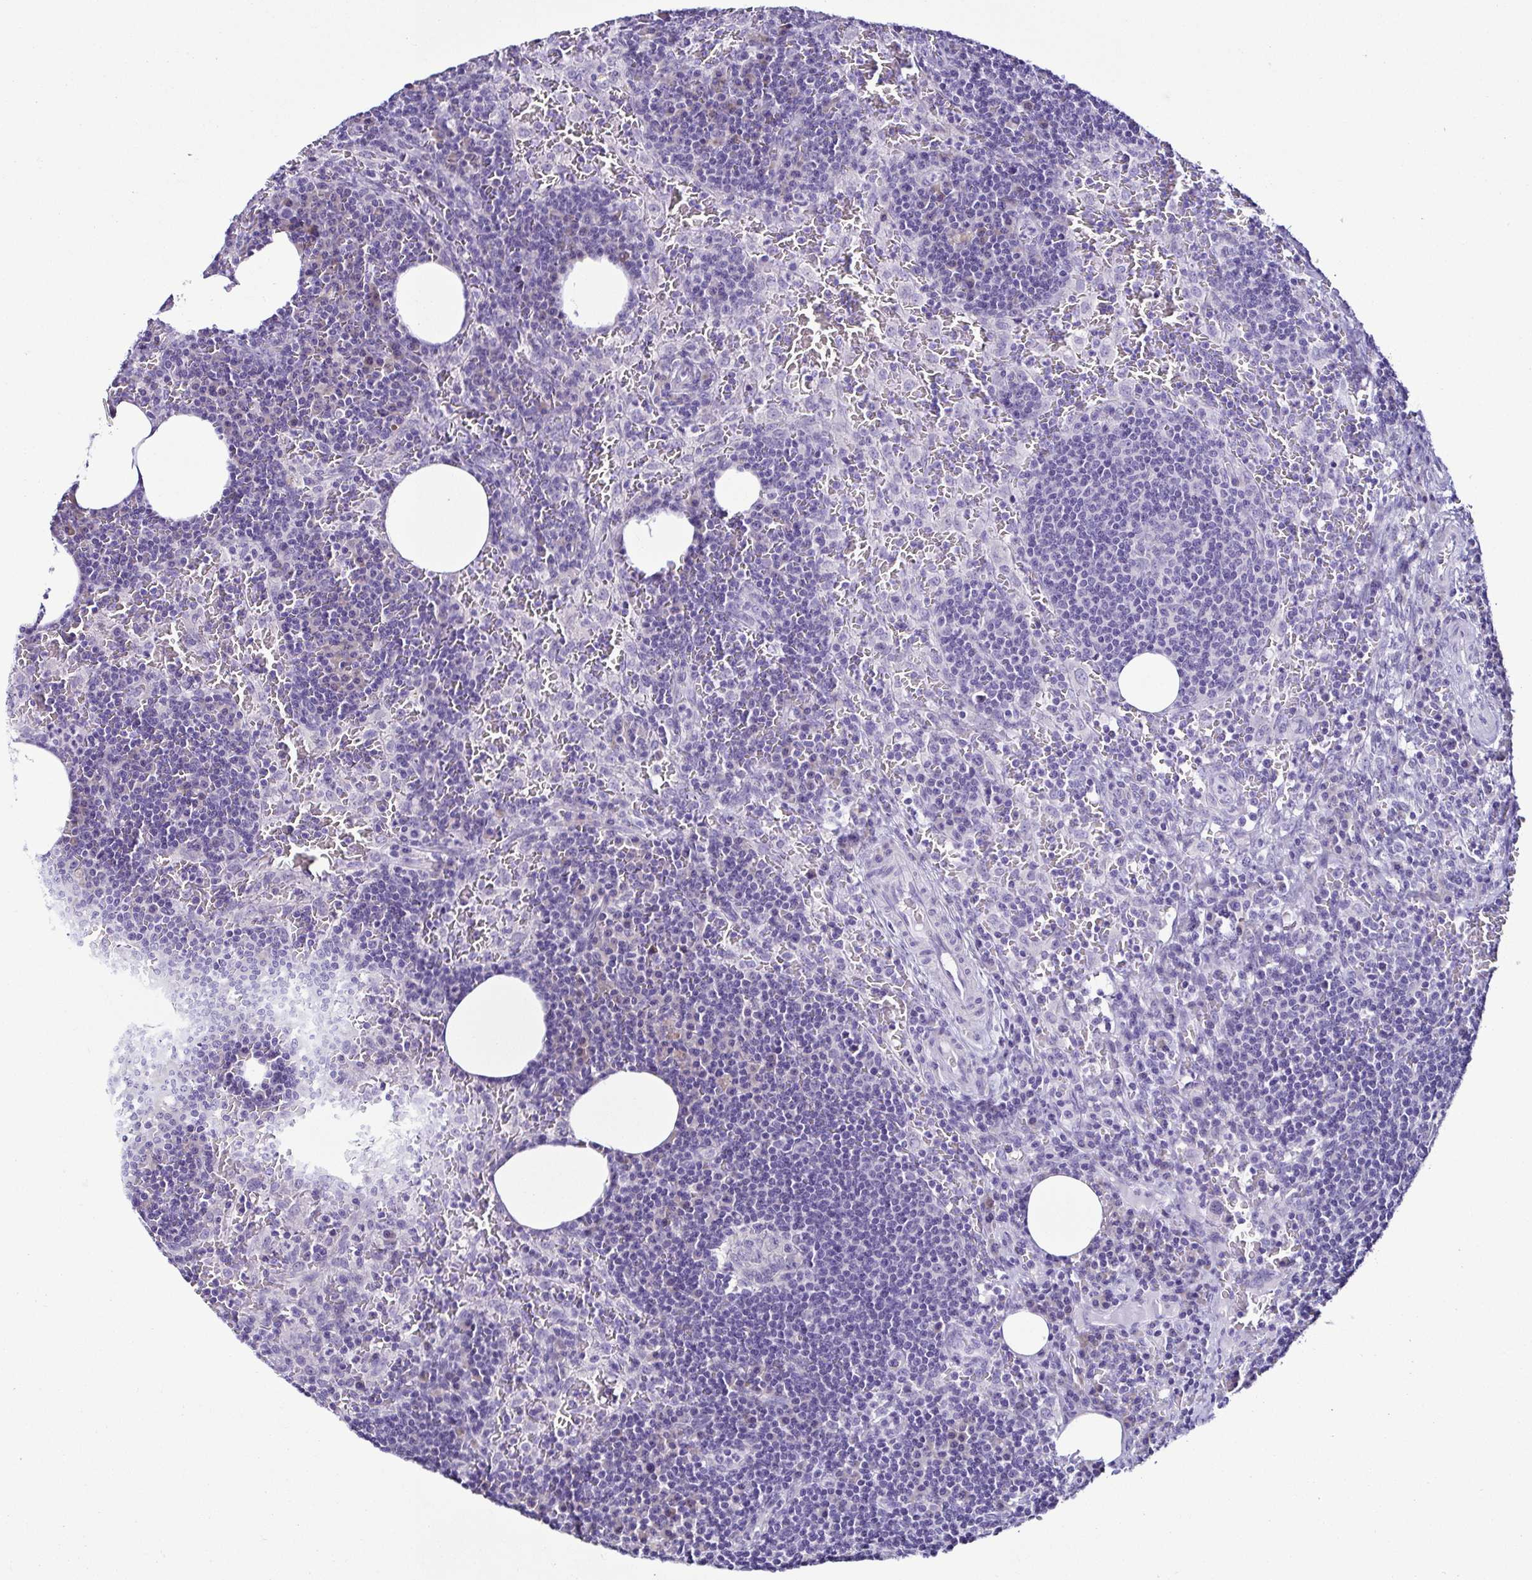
{"staining": {"intensity": "negative", "quantity": "none", "location": "none"}, "tissue": "lymph node", "cell_type": "Germinal center cells", "image_type": "normal", "snomed": [{"axis": "morphology", "description": "Normal tissue, NOS"}, {"axis": "topography", "description": "Lymph node"}], "caption": "Germinal center cells show no significant protein staining in normal lymph node. The staining is performed using DAB (3,3'-diaminobenzidine) brown chromogen with nuclei counter-stained in using hematoxylin.", "gene": "SRL", "patient": {"sex": "male", "age": 67}}